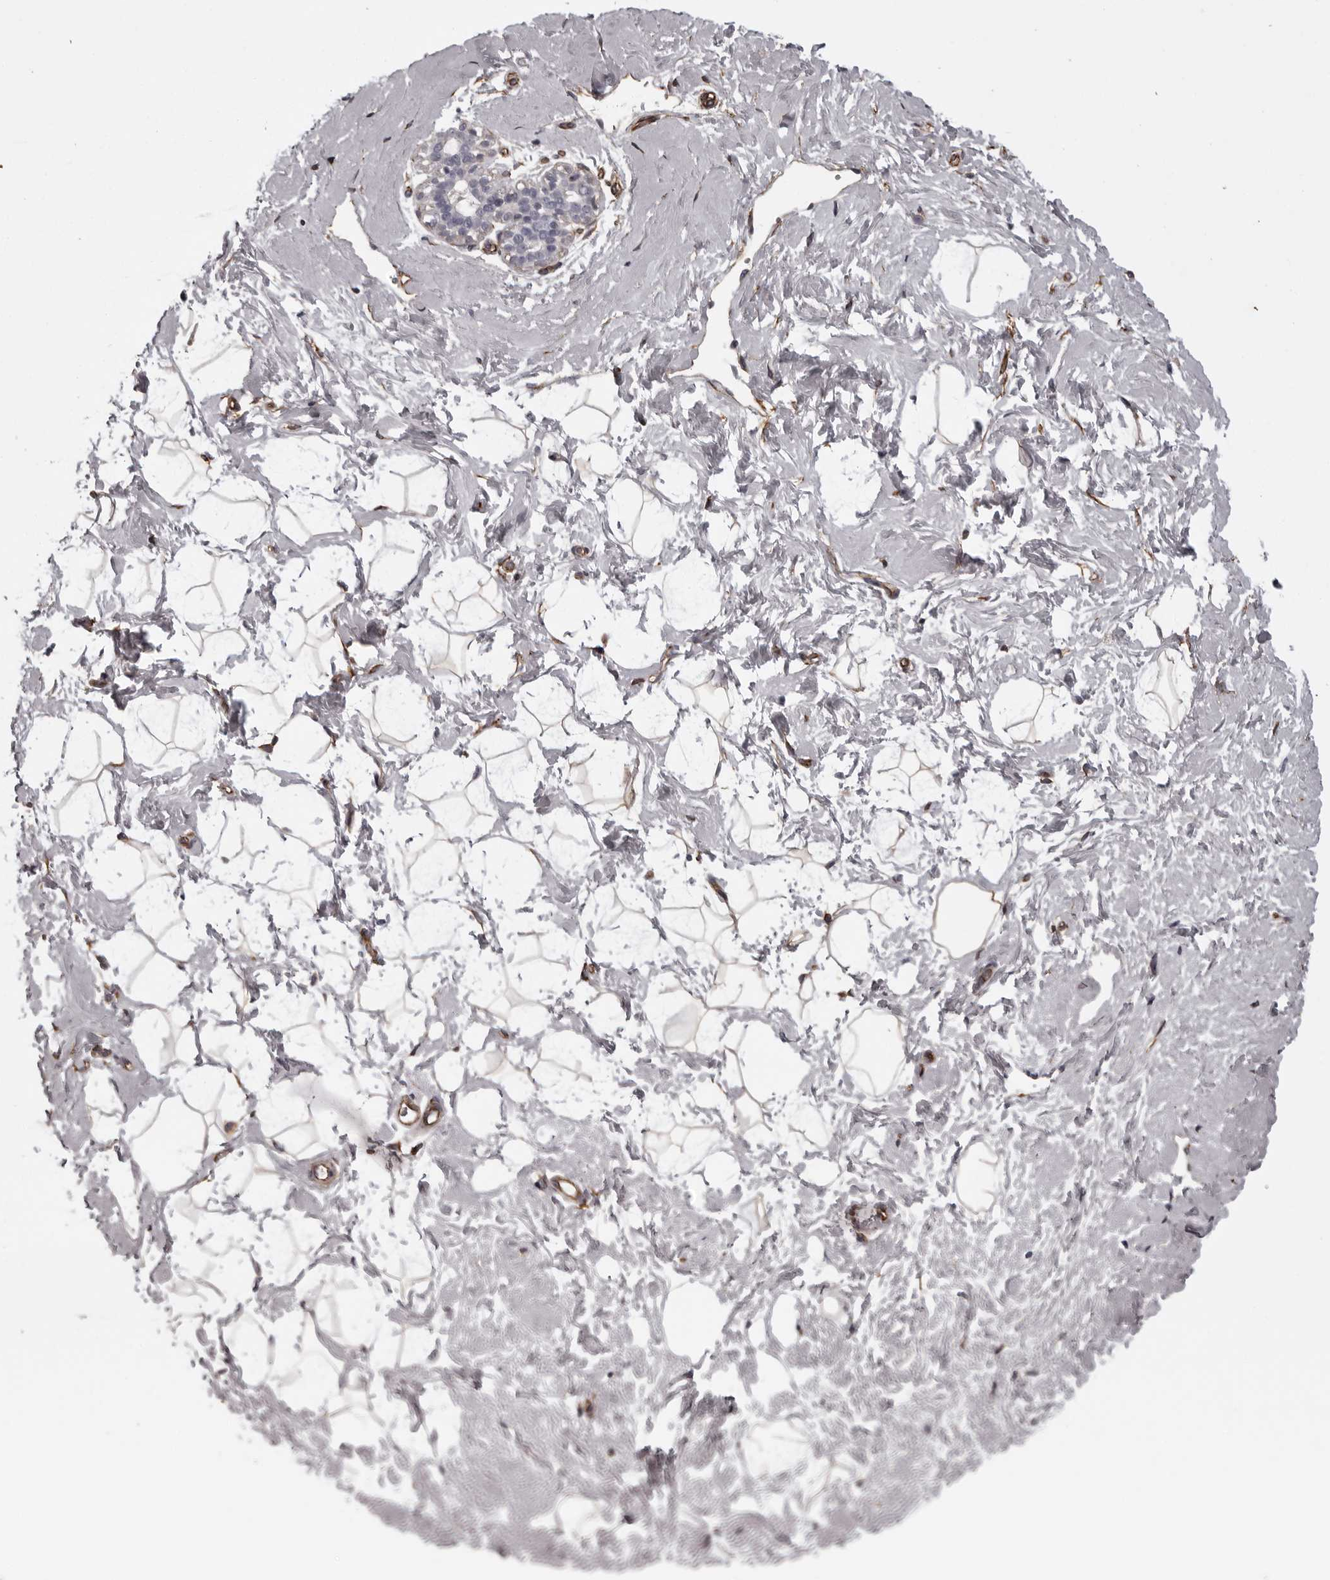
{"staining": {"intensity": "negative", "quantity": "none", "location": "none"}, "tissue": "breast", "cell_type": "Adipocytes", "image_type": "normal", "snomed": [{"axis": "morphology", "description": "Normal tissue, NOS"}, {"axis": "topography", "description": "Breast"}], "caption": "This histopathology image is of benign breast stained with immunohistochemistry to label a protein in brown with the nuclei are counter-stained blue. There is no staining in adipocytes.", "gene": "FAAP100", "patient": {"sex": "female", "age": 23}}